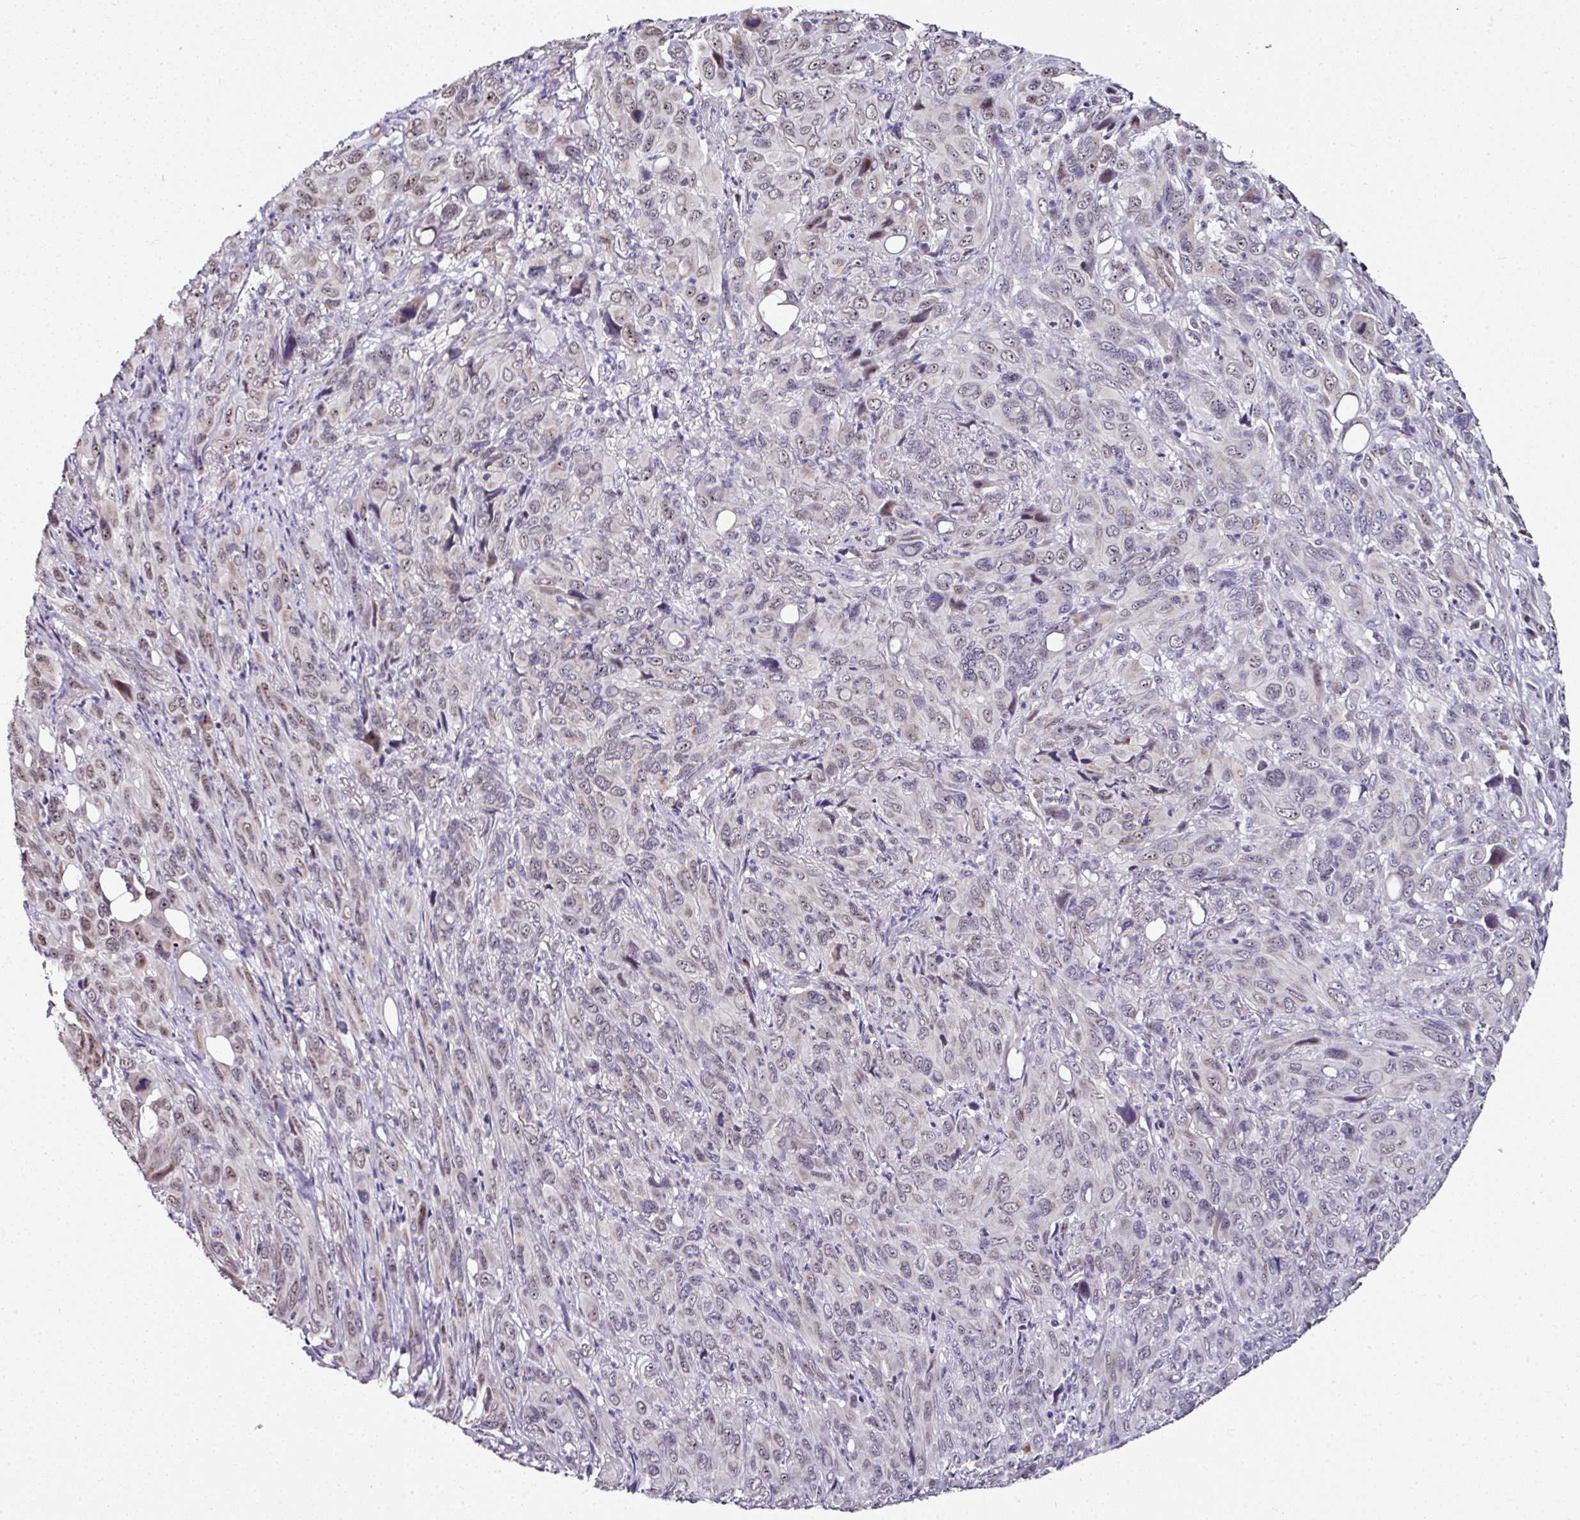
{"staining": {"intensity": "moderate", "quantity": "<25%", "location": "cytoplasmic/membranous,nuclear"}, "tissue": "melanoma", "cell_type": "Tumor cells", "image_type": "cancer", "snomed": [{"axis": "morphology", "description": "Malignant melanoma, Metastatic site"}, {"axis": "topography", "description": "Lung"}], "caption": "Tumor cells exhibit low levels of moderate cytoplasmic/membranous and nuclear expression in approximately <25% of cells in melanoma.", "gene": "NACC2", "patient": {"sex": "male", "age": 48}}